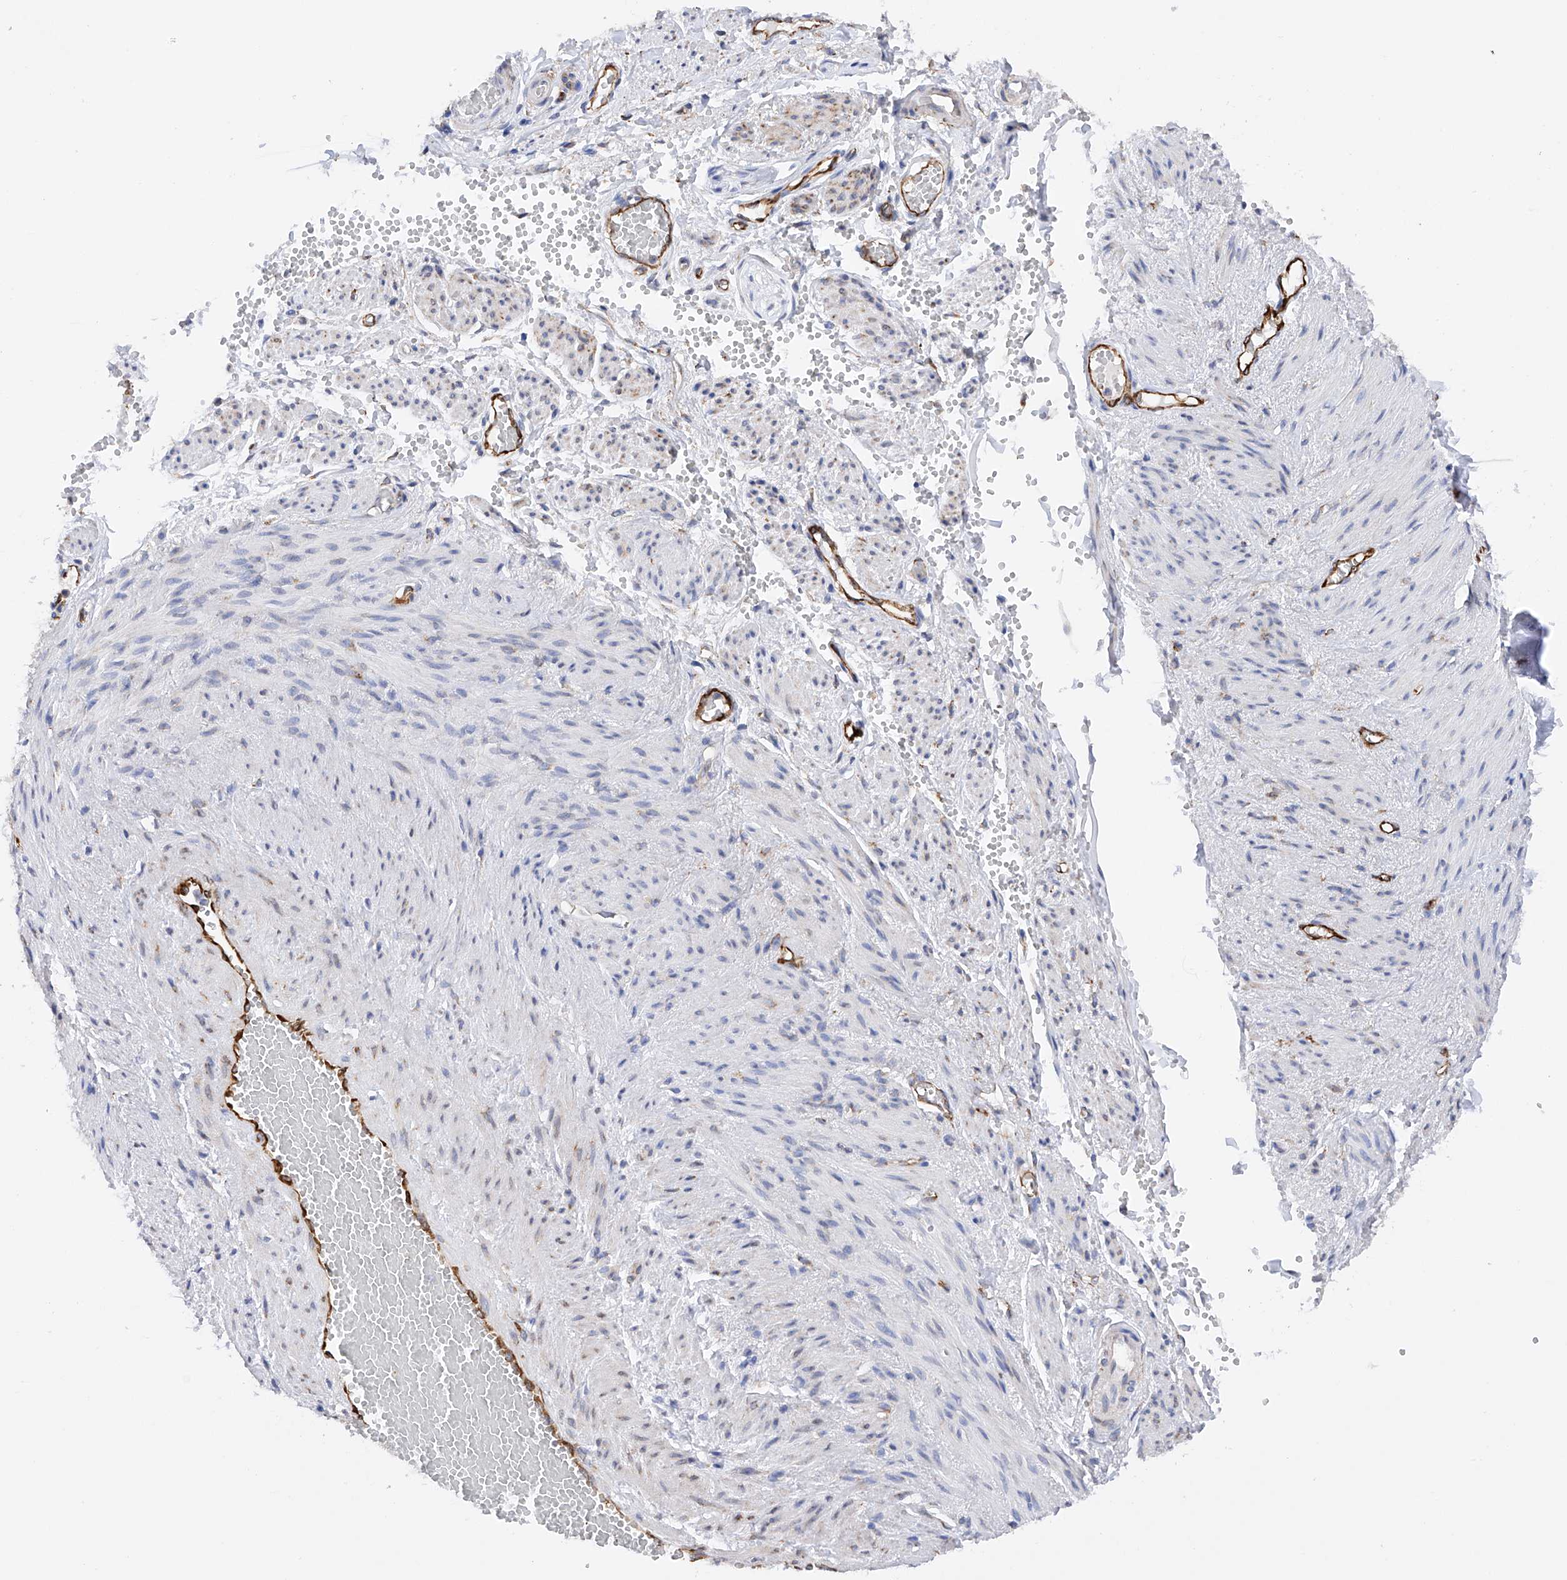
{"staining": {"intensity": "negative", "quantity": "none", "location": "none"}, "tissue": "adipose tissue", "cell_type": "Adipocytes", "image_type": "normal", "snomed": [{"axis": "morphology", "description": "Normal tissue, NOS"}, {"axis": "topography", "description": "Smooth muscle"}, {"axis": "topography", "description": "Peripheral nerve tissue"}], "caption": "Immunohistochemistry of benign human adipose tissue demonstrates no staining in adipocytes. (DAB (3,3'-diaminobenzidine) immunohistochemistry (IHC) with hematoxylin counter stain).", "gene": "PDIA5", "patient": {"sex": "female", "age": 39}}